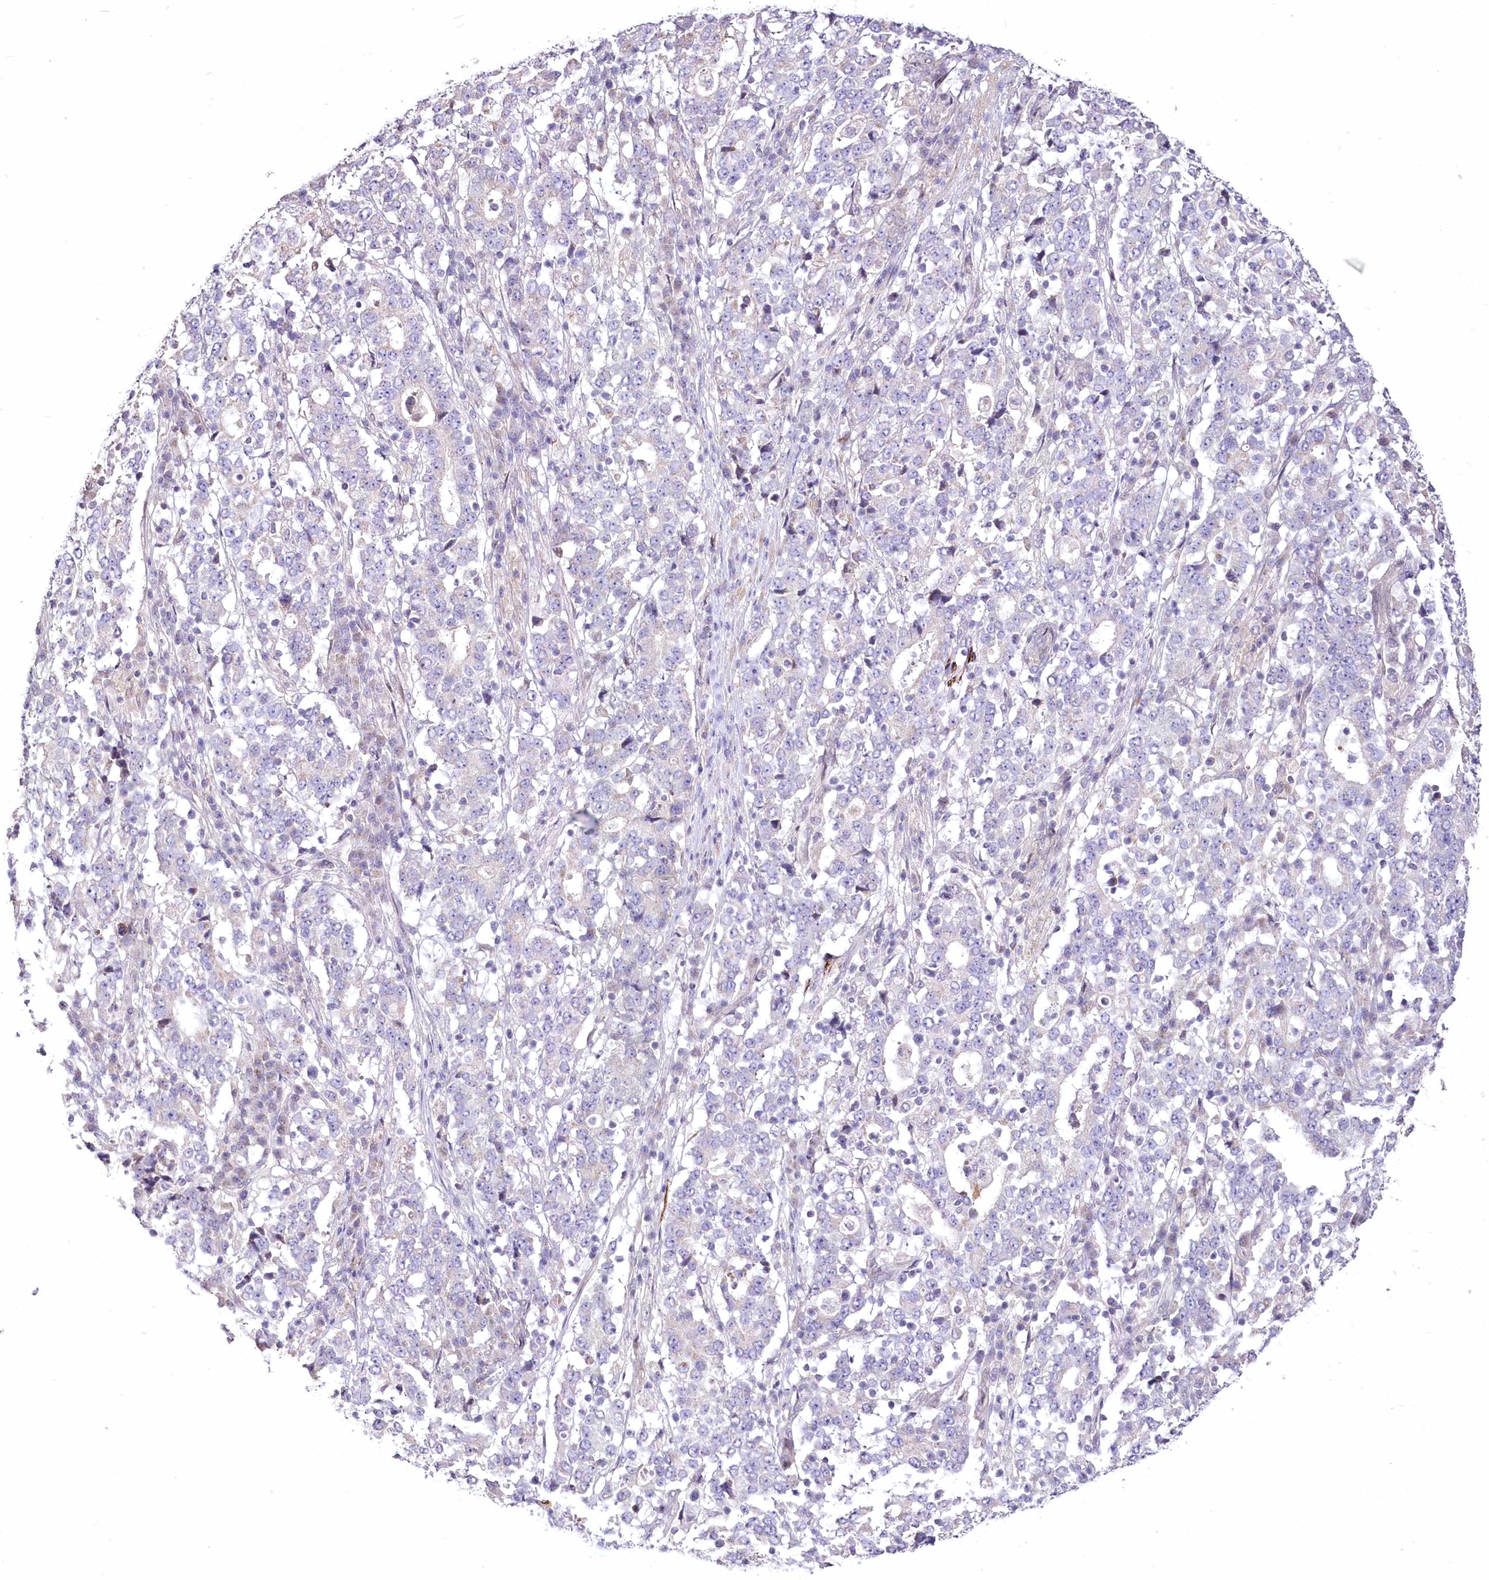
{"staining": {"intensity": "negative", "quantity": "none", "location": "none"}, "tissue": "stomach cancer", "cell_type": "Tumor cells", "image_type": "cancer", "snomed": [{"axis": "morphology", "description": "Adenocarcinoma, NOS"}, {"axis": "topography", "description": "Stomach"}], "caption": "The histopathology image reveals no significant staining in tumor cells of stomach cancer (adenocarcinoma).", "gene": "FAM241B", "patient": {"sex": "male", "age": 59}}